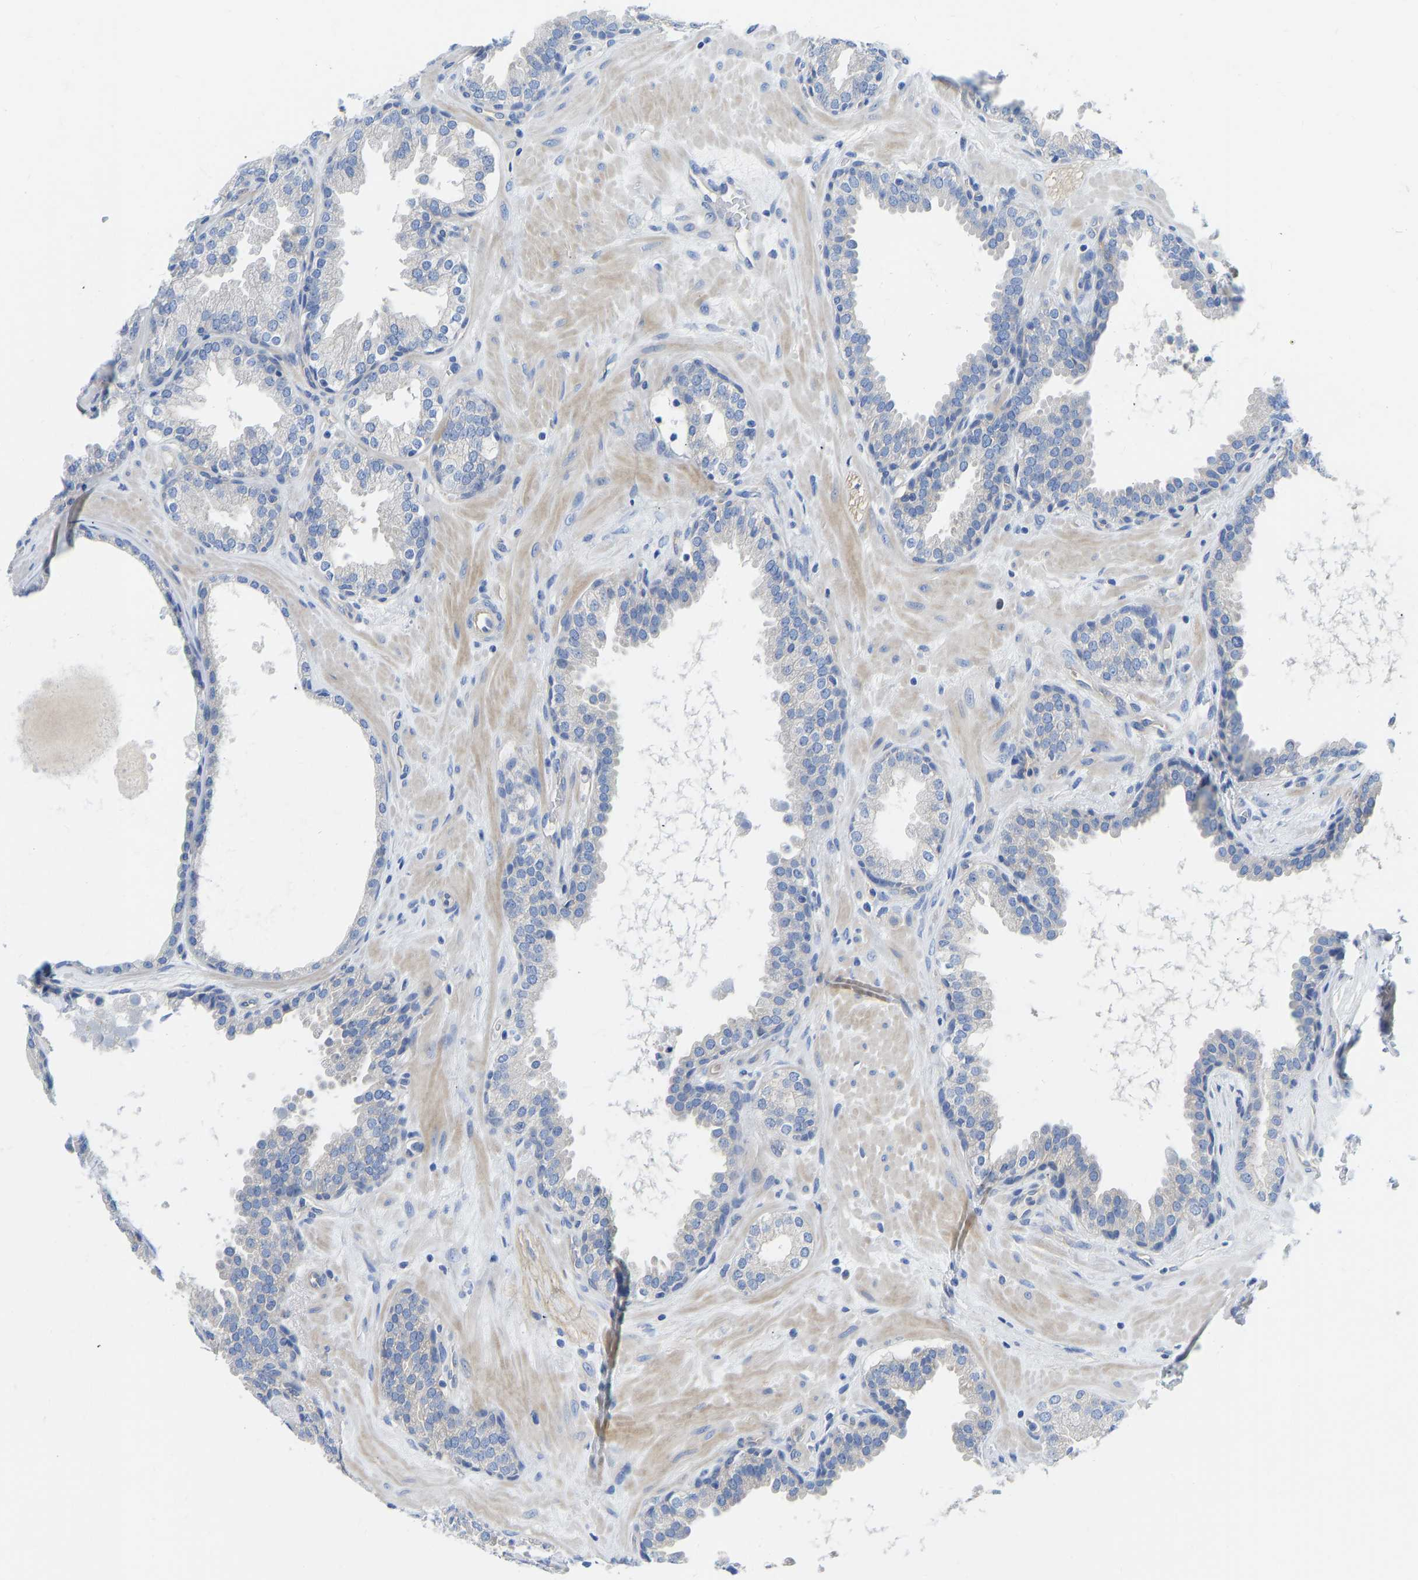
{"staining": {"intensity": "negative", "quantity": "none", "location": "none"}, "tissue": "prostate", "cell_type": "Glandular cells", "image_type": "normal", "snomed": [{"axis": "morphology", "description": "Normal tissue, NOS"}, {"axis": "topography", "description": "Prostate"}], "caption": "The histopathology image shows no significant positivity in glandular cells of prostate. (DAB immunohistochemistry (IHC) visualized using brightfield microscopy, high magnification).", "gene": "CHAD", "patient": {"sex": "male", "age": 51}}